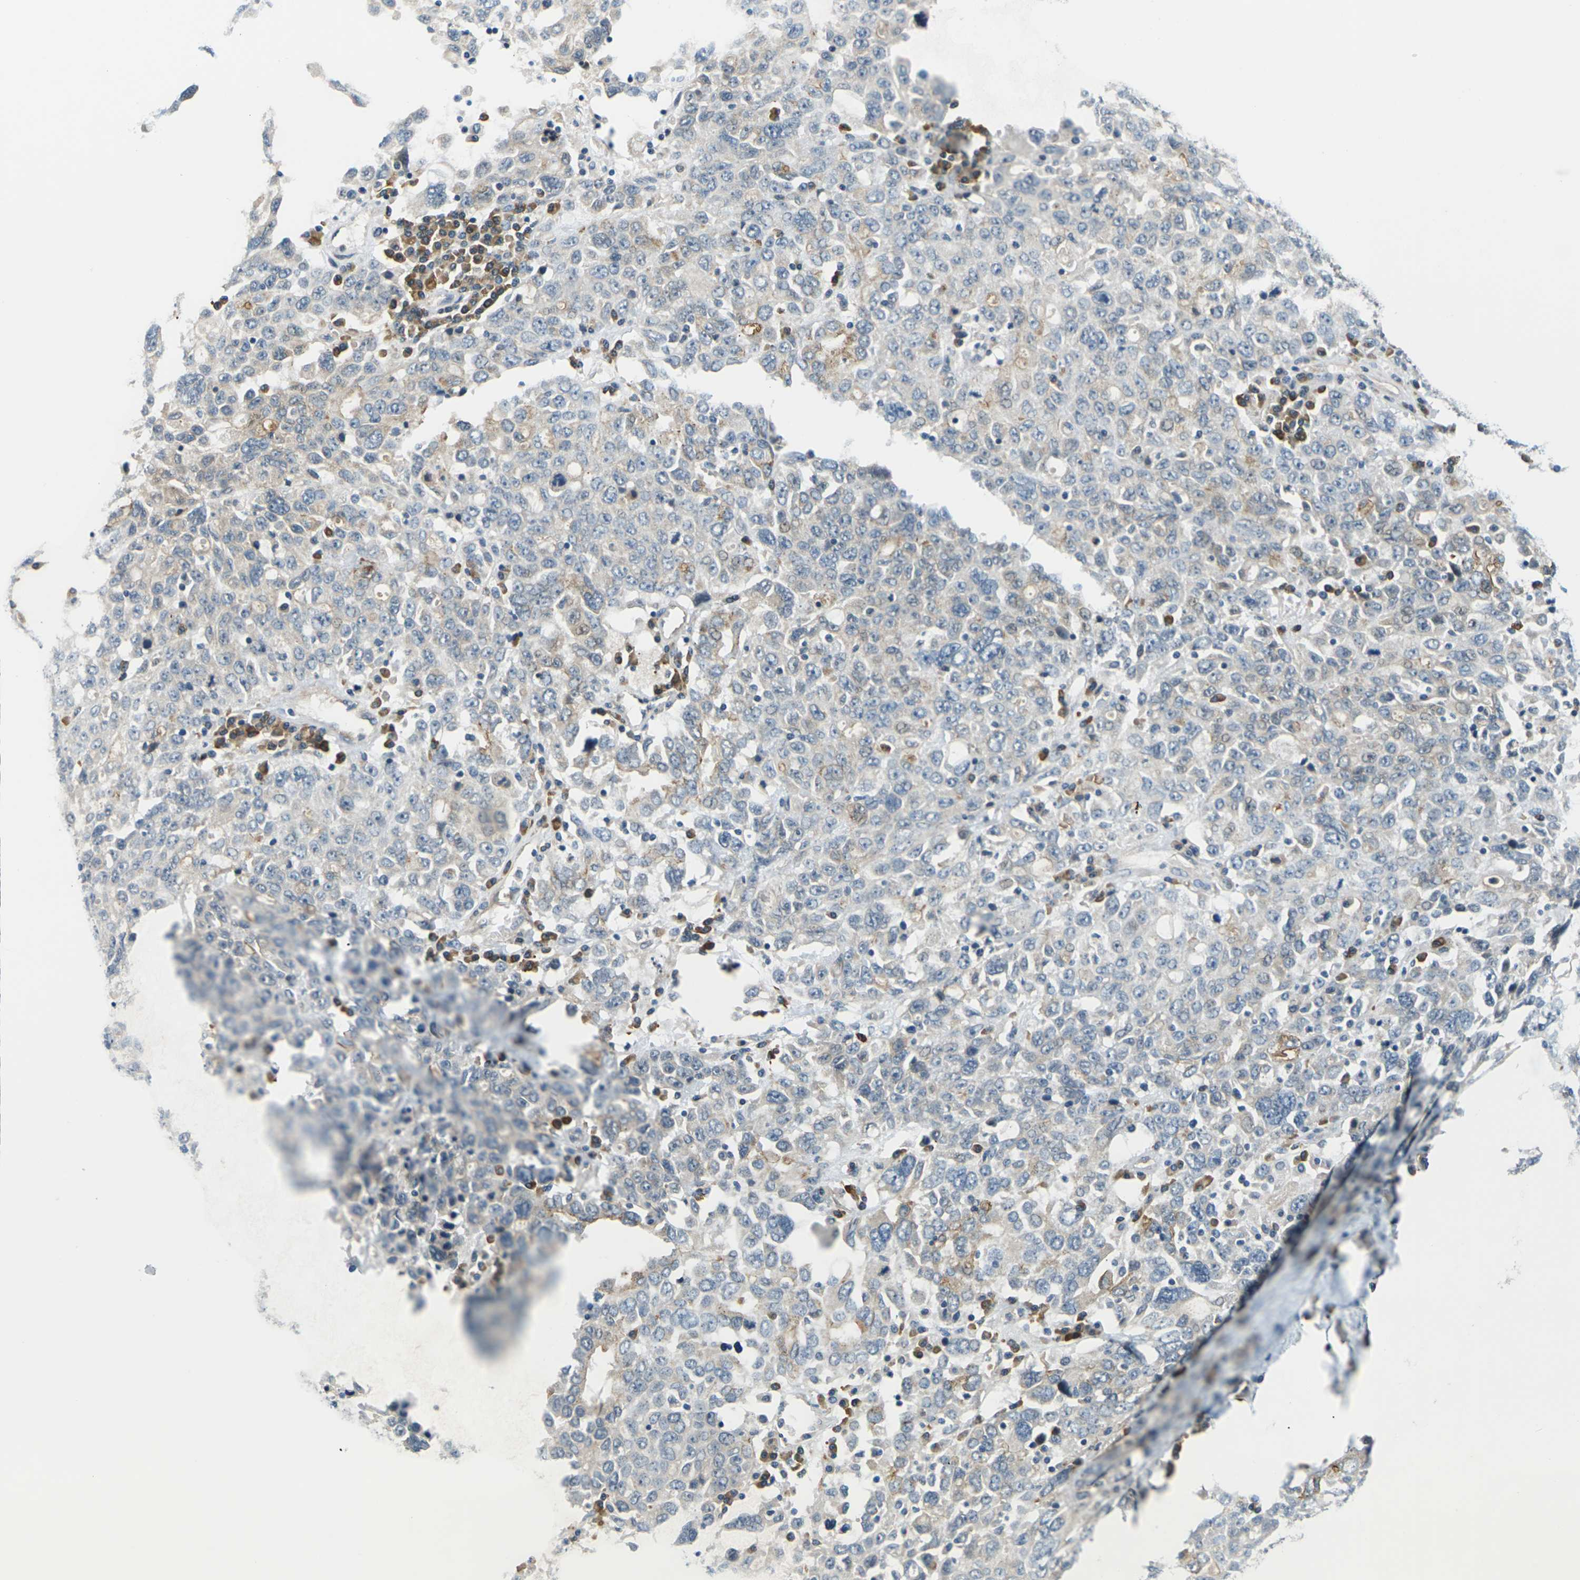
{"staining": {"intensity": "weak", "quantity": "<25%", "location": "cytoplasmic/membranous"}, "tissue": "ovarian cancer", "cell_type": "Tumor cells", "image_type": "cancer", "snomed": [{"axis": "morphology", "description": "Carcinoma, endometroid"}, {"axis": "topography", "description": "Ovary"}], "caption": "Histopathology image shows no significant protein positivity in tumor cells of ovarian endometroid carcinoma.", "gene": "SLC13A3", "patient": {"sex": "female", "age": 62}}